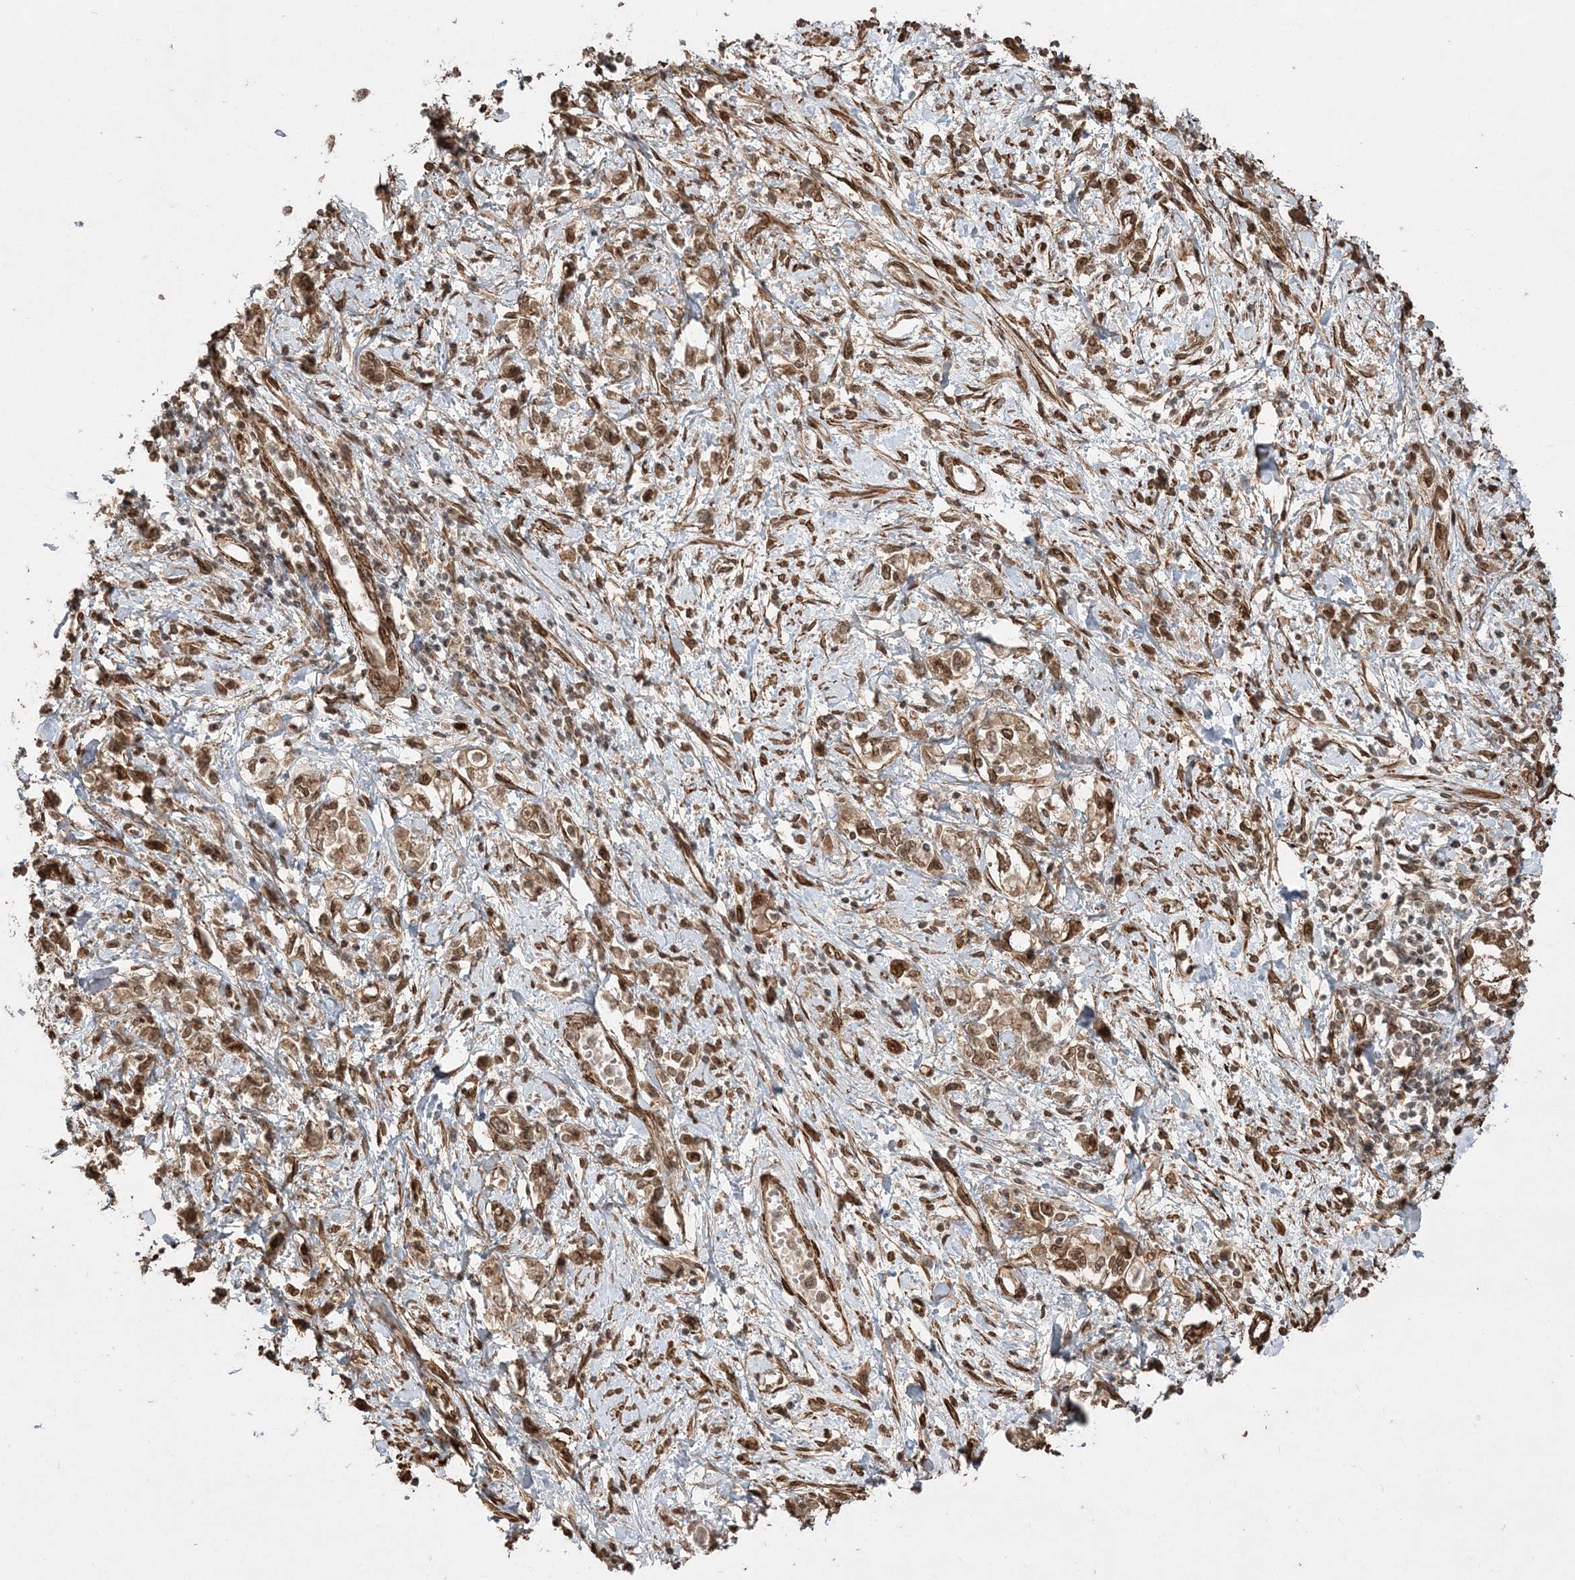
{"staining": {"intensity": "moderate", "quantity": ">75%", "location": "cytoplasmic/membranous,nuclear"}, "tissue": "stomach cancer", "cell_type": "Tumor cells", "image_type": "cancer", "snomed": [{"axis": "morphology", "description": "Adenocarcinoma, NOS"}, {"axis": "topography", "description": "Stomach"}], "caption": "Human stomach cancer stained with a protein marker reveals moderate staining in tumor cells.", "gene": "ETAA1", "patient": {"sex": "female", "age": 76}}